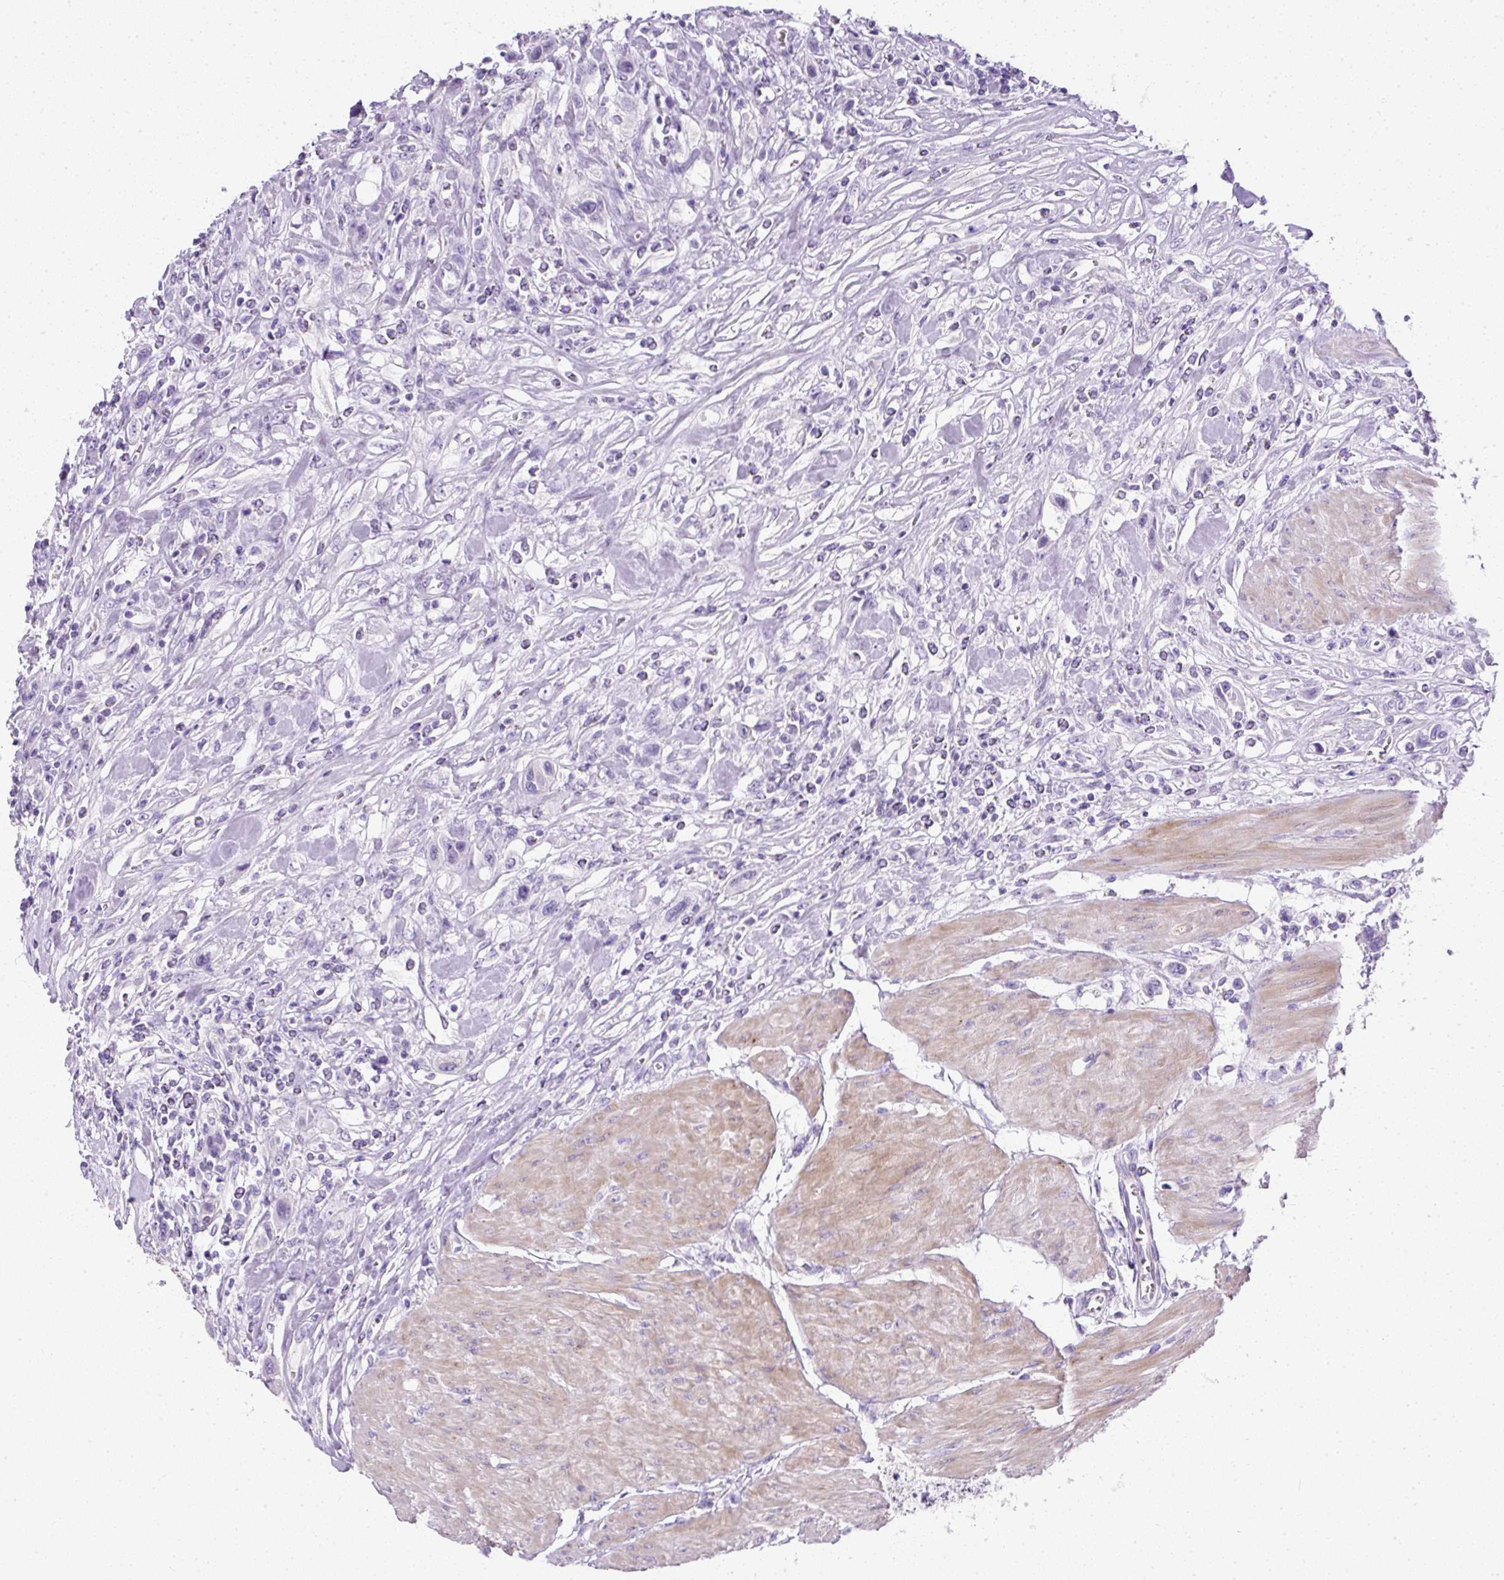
{"staining": {"intensity": "negative", "quantity": "none", "location": "none"}, "tissue": "urothelial cancer", "cell_type": "Tumor cells", "image_type": "cancer", "snomed": [{"axis": "morphology", "description": "Urothelial carcinoma, High grade"}, {"axis": "topography", "description": "Urinary bladder"}], "caption": "An immunohistochemistry micrograph of urothelial cancer is shown. There is no staining in tumor cells of urothelial cancer. The staining is performed using DAB brown chromogen with nuclei counter-stained in using hematoxylin.", "gene": "C2CD4C", "patient": {"sex": "male", "age": 50}}